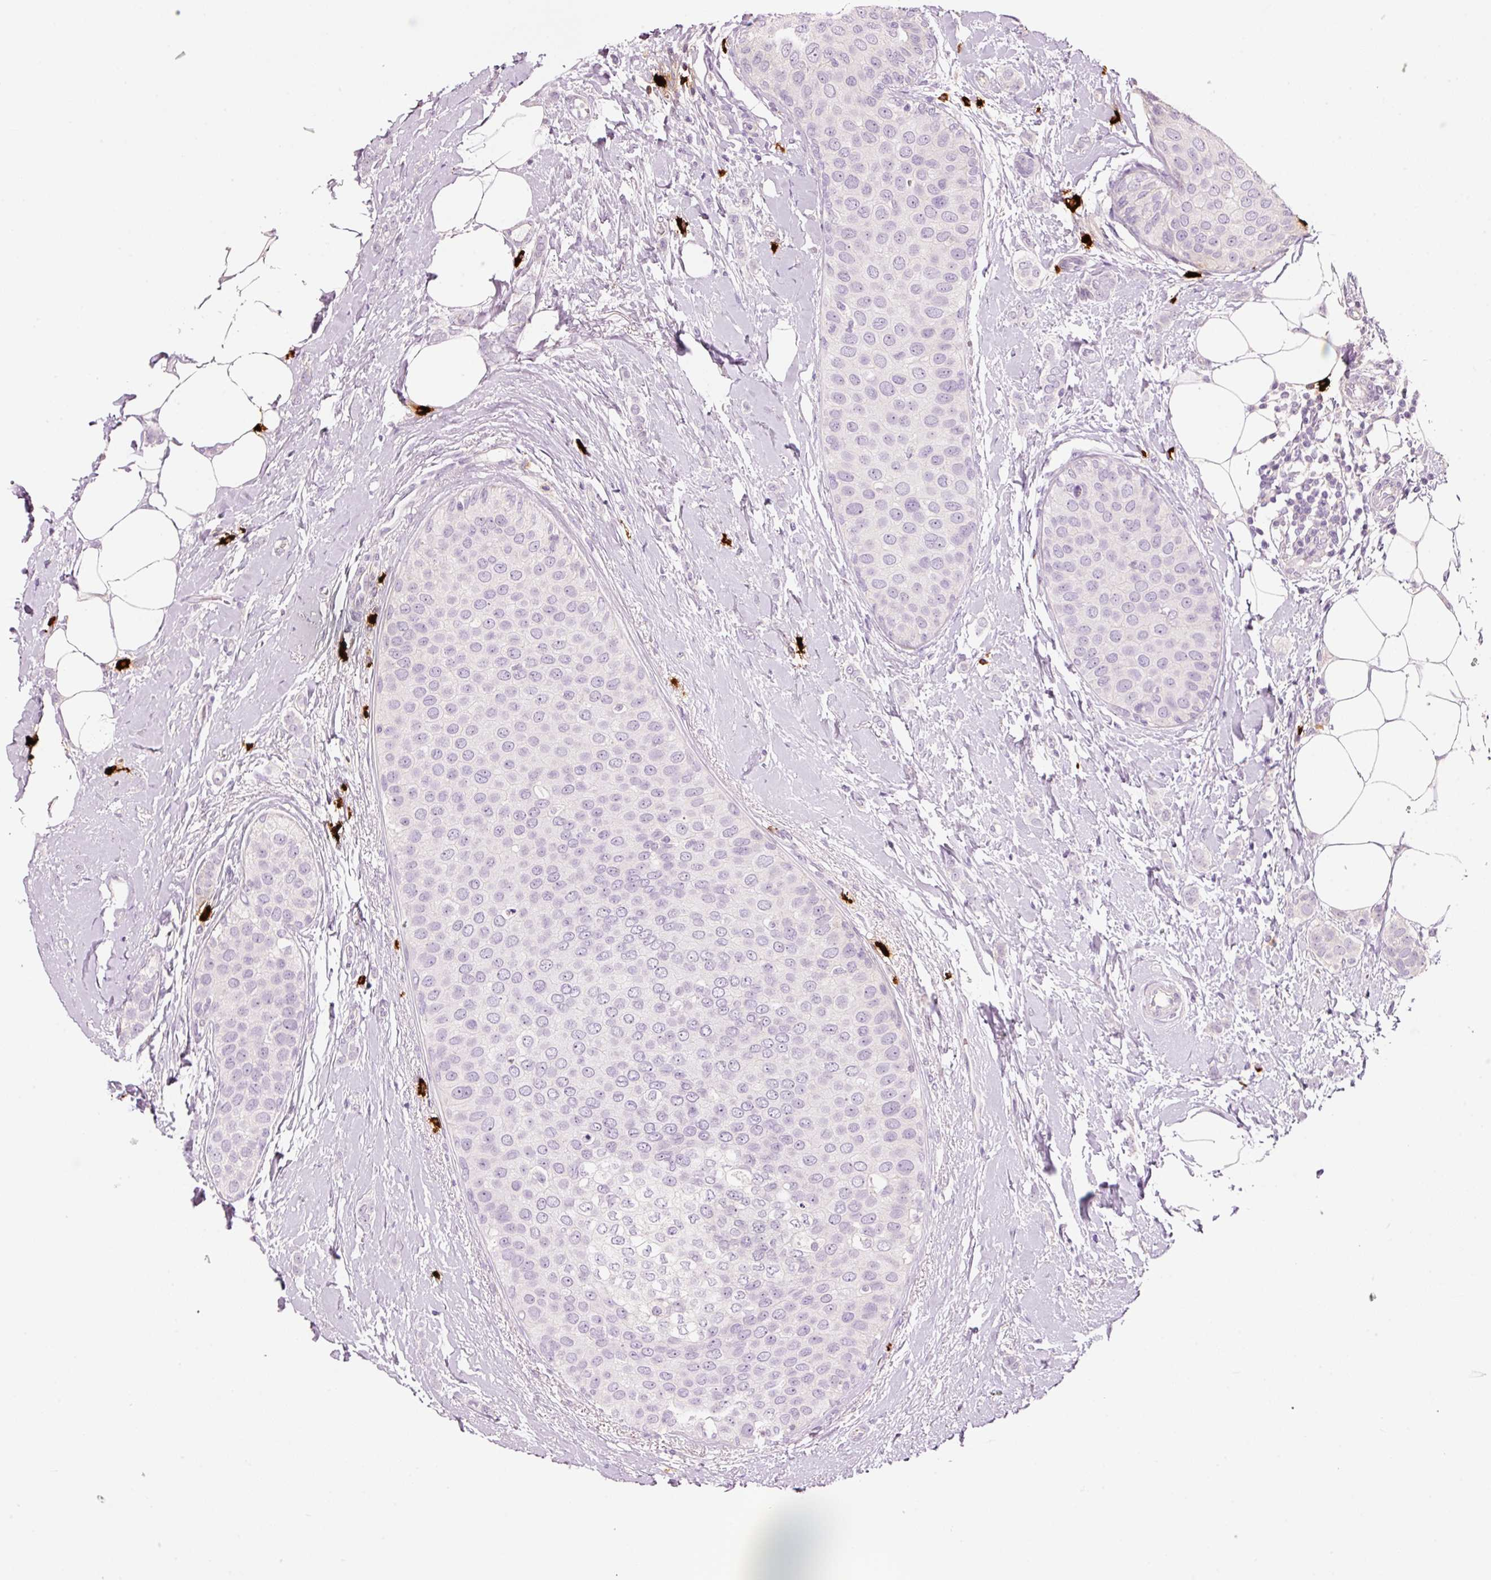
{"staining": {"intensity": "negative", "quantity": "none", "location": "none"}, "tissue": "breast cancer", "cell_type": "Tumor cells", "image_type": "cancer", "snomed": [{"axis": "morphology", "description": "Duct carcinoma"}, {"axis": "topography", "description": "Breast"}], "caption": "DAB (3,3'-diaminobenzidine) immunohistochemical staining of human invasive ductal carcinoma (breast) exhibits no significant positivity in tumor cells.", "gene": "CMA1", "patient": {"sex": "female", "age": 72}}